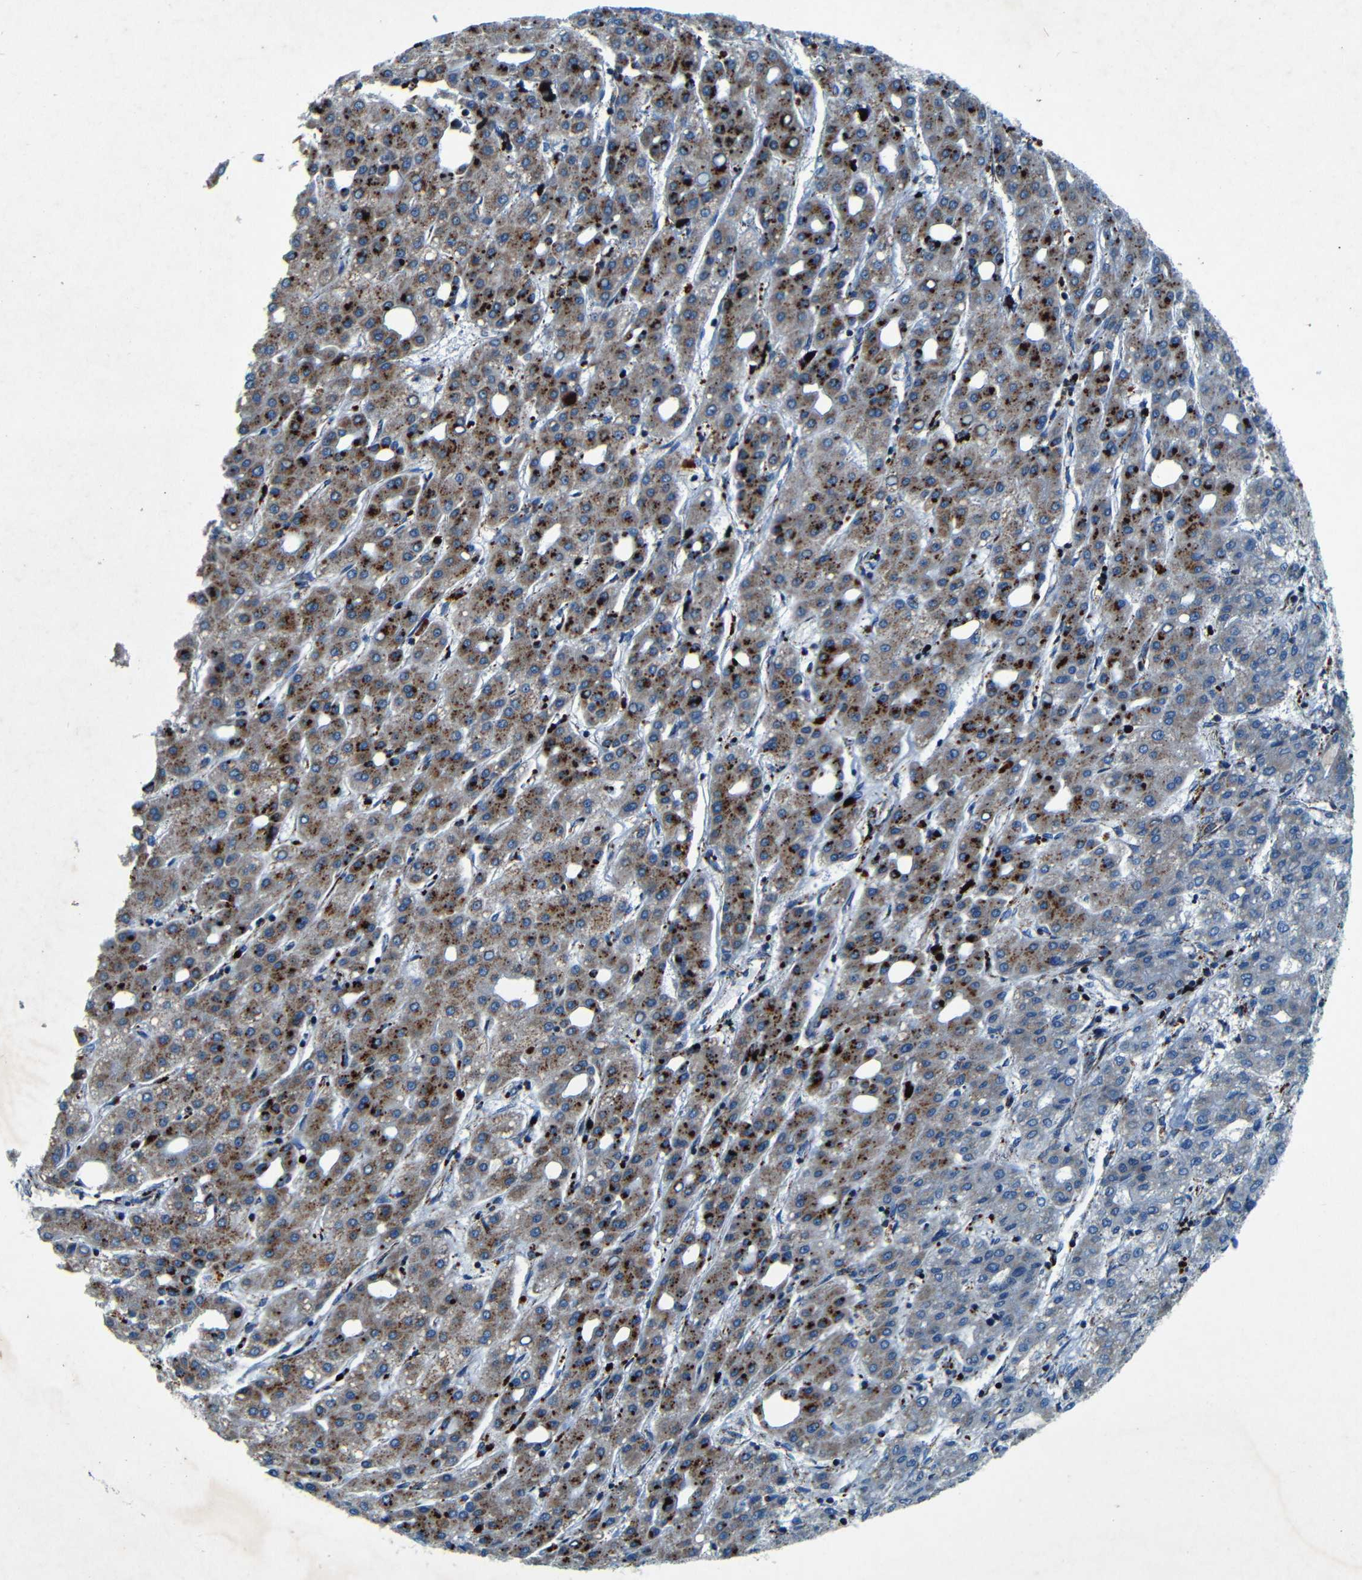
{"staining": {"intensity": "moderate", "quantity": "25%-75%", "location": "cytoplasmic/membranous"}, "tissue": "liver cancer", "cell_type": "Tumor cells", "image_type": "cancer", "snomed": [{"axis": "morphology", "description": "Carcinoma, Hepatocellular, NOS"}, {"axis": "topography", "description": "Liver"}], "caption": "High-power microscopy captured an immunohistochemistry (IHC) photomicrograph of hepatocellular carcinoma (liver), revealing moderate cytoplasmic/membranous expression in about 25%-75% of tumor cells.", "gene": "WSCD2", "patient": {"sex": "male", "age": 65}}